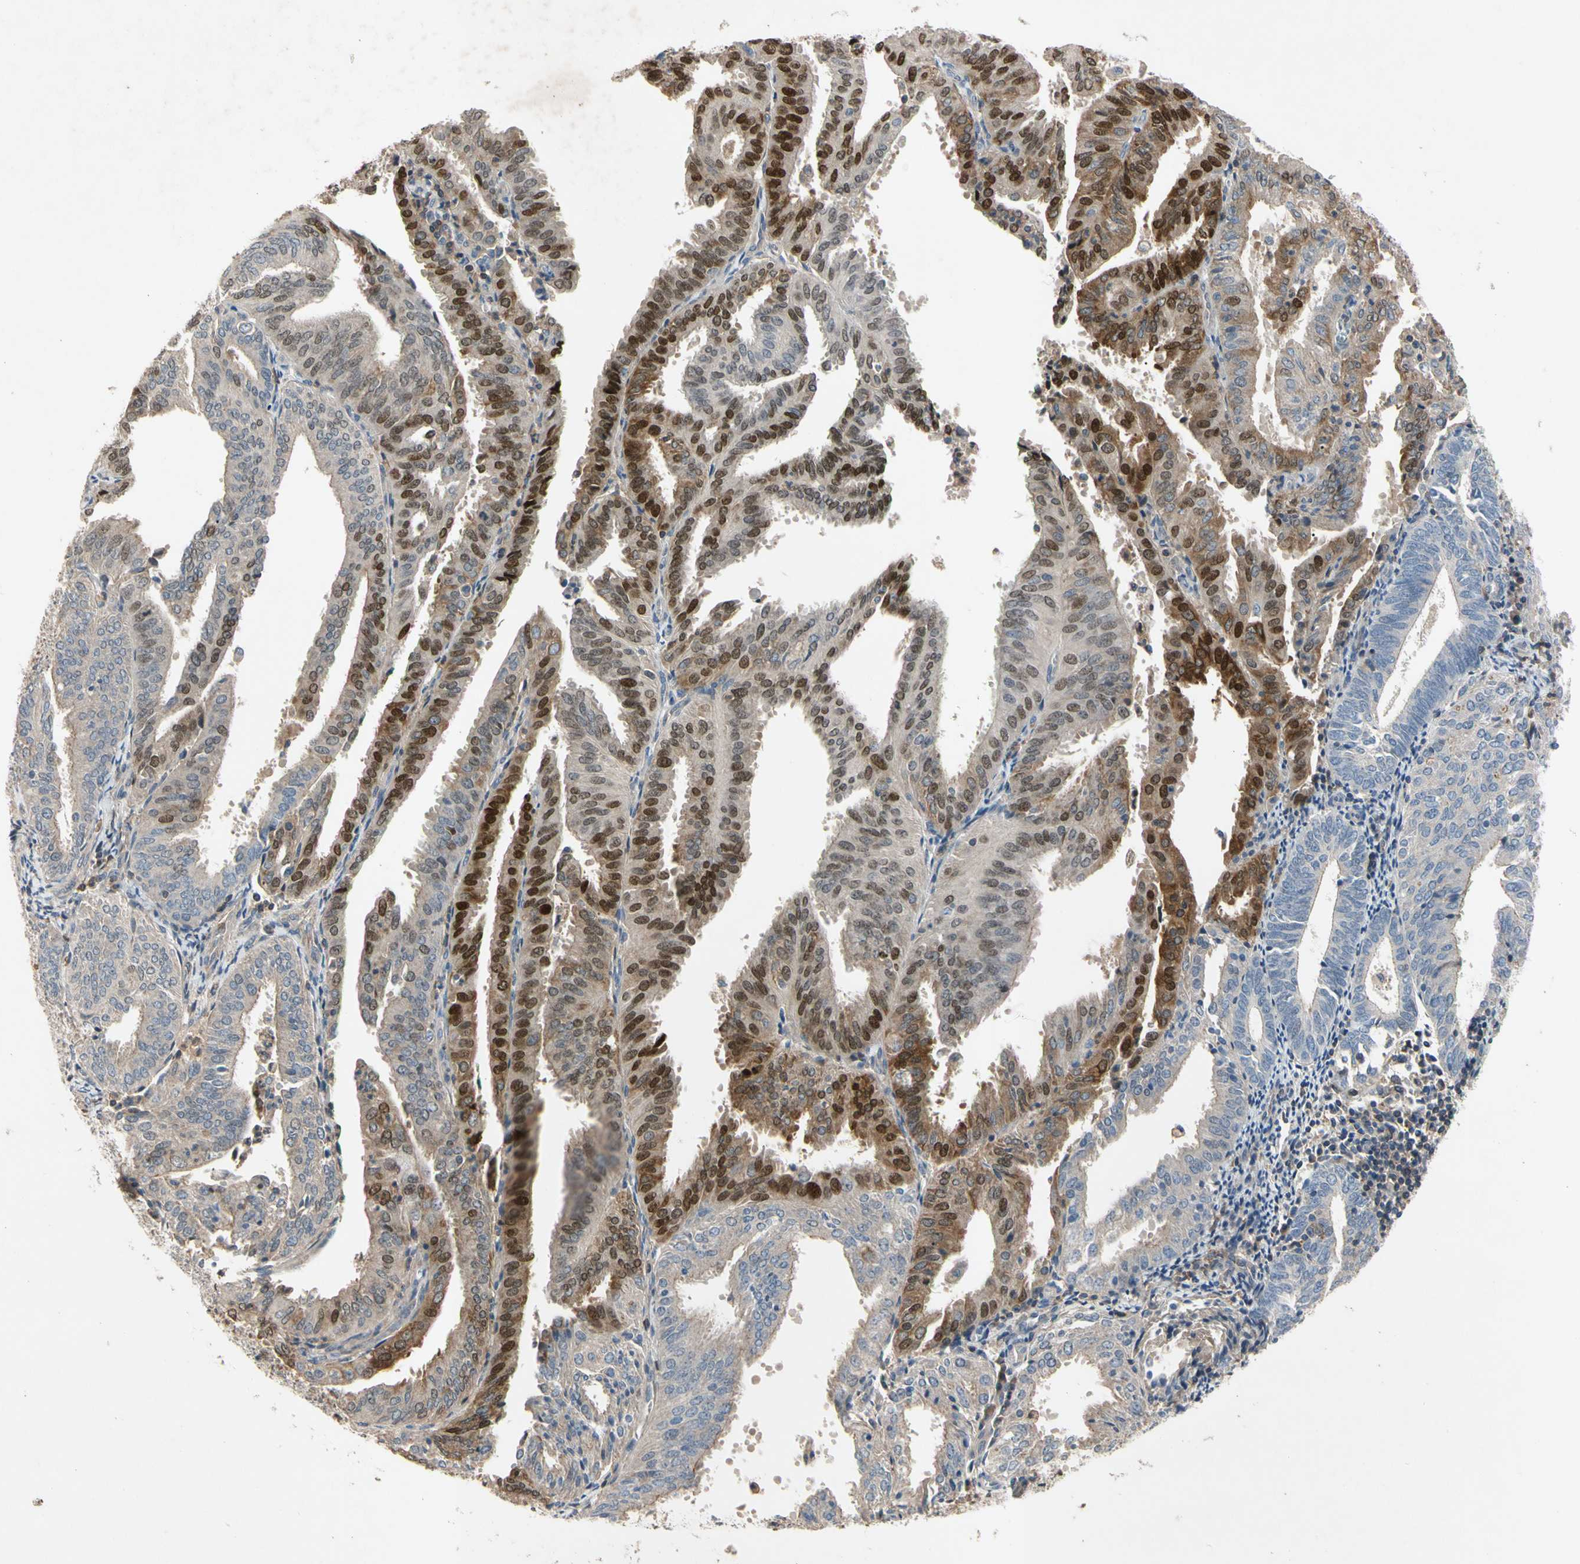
{"staining": {"intensity": "strong", "quantity": "<25%", "location": "nuclear"}, "tissue": "endometrial cancer", "cell_type": "Tumor cells", "image_type": "cancer", "snomed": [{"axis": "morphology", "description": "Adenocarcinoma, NOS"}, {"axis": "topography", "description": "Uterus"}], "caption": "Immunohistochemistry image of neoplastic tissue: human endometrial adenocarcinoma stained using immunohistochemistry (IHC) exhibits medium levels of strong protein expression localized specifically in the nuclear of tumor cells, appearing as a nuclear brown color.", "gene": "CRTAC1", "patient": {"sex": "female", "age": 60}}